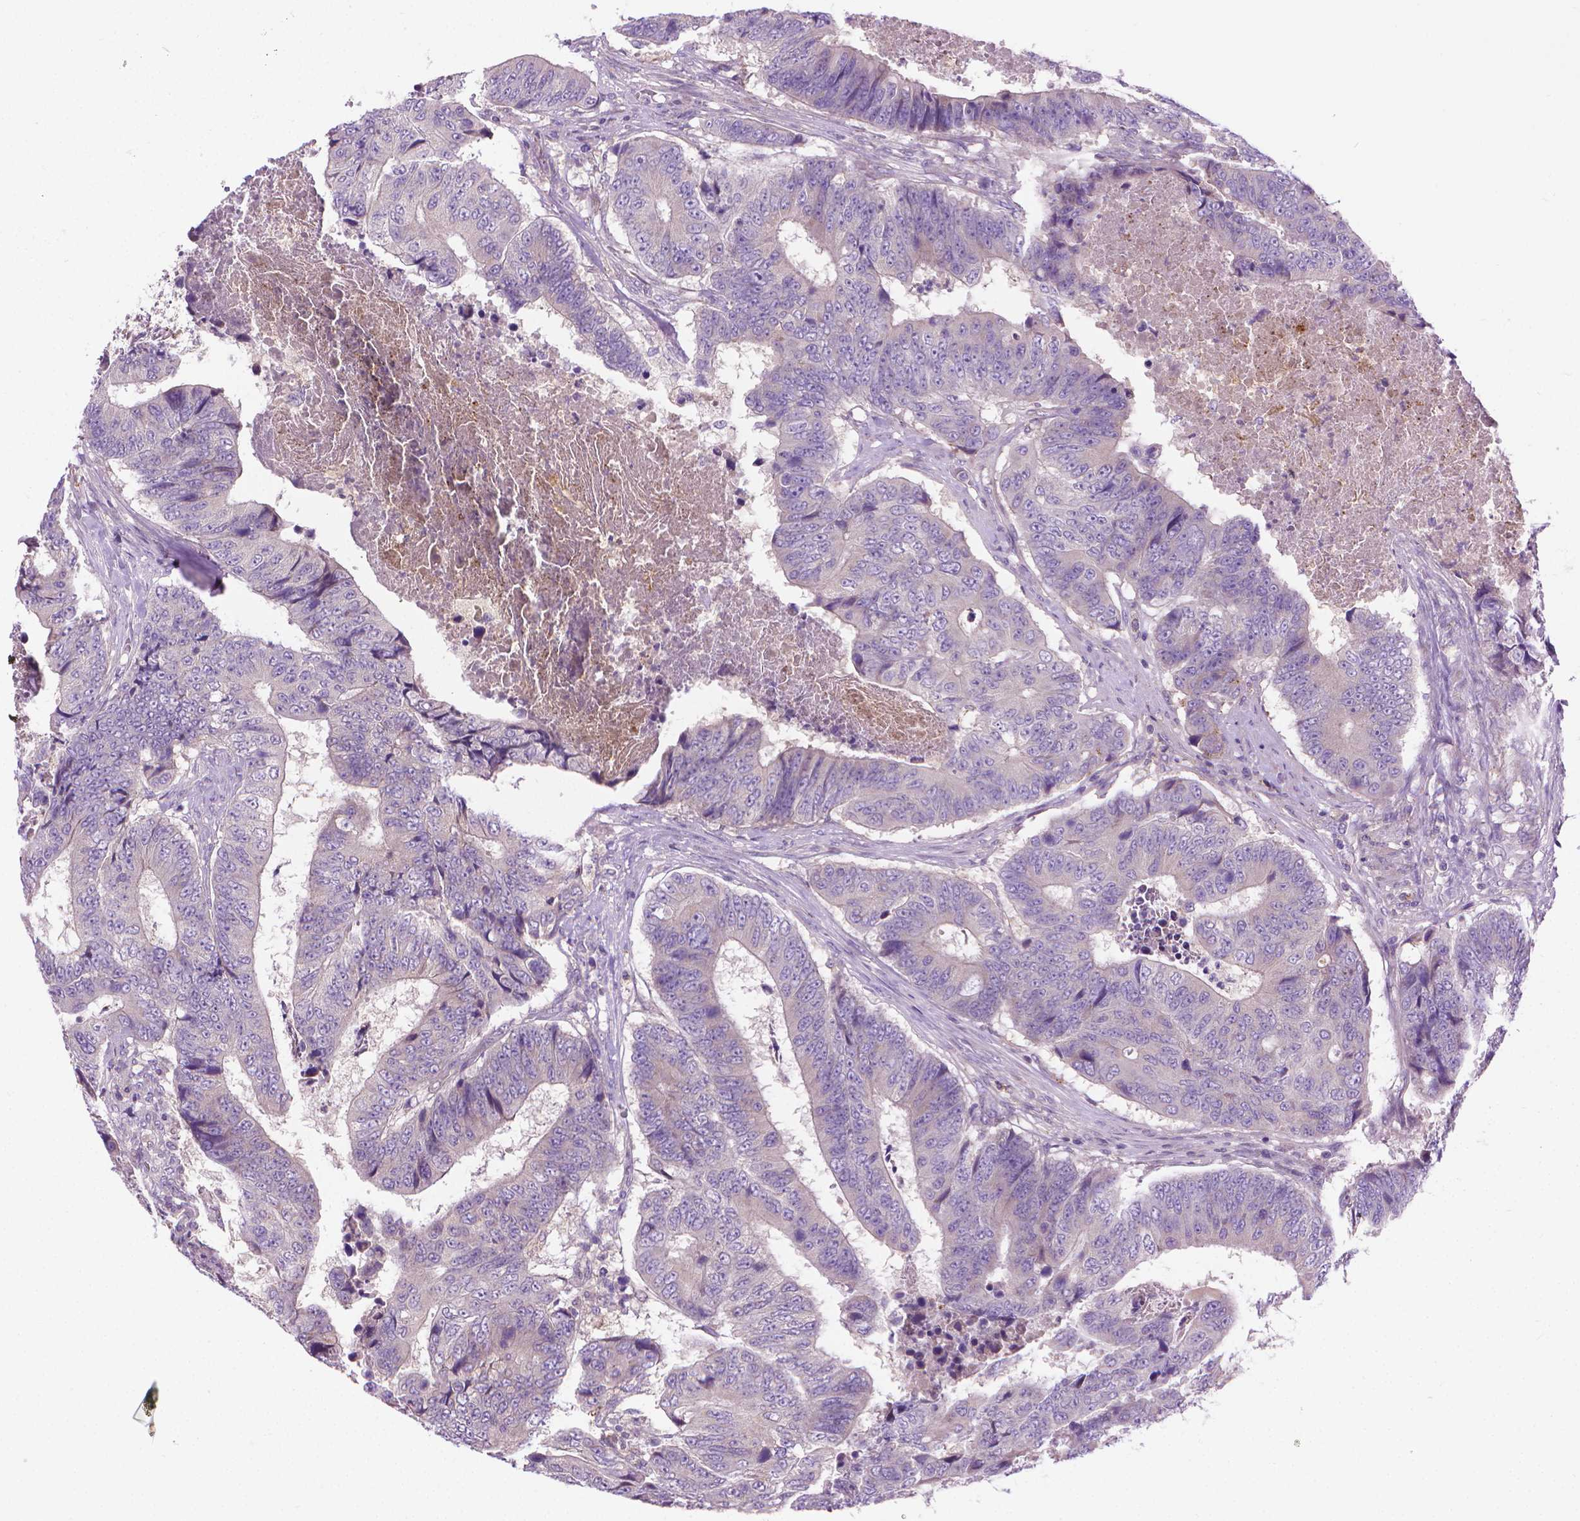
{"staining": {"intensity": "negative", "quantity": "none", "location": "none"}, "tissue": "colorectal cancer", "cell_type": "Tumor cells", "image_type": "cancer", "snomed": [{"axis": "morphology", "description": "Adenocarcinoma, NOS"}, {"axis": "topography", "description": "Colon"}], "caption": "This is an immunohistochemistry photomicrograph of human colorectal cancer. There is no staining in tumor cells.", "gene": "SLC51B", "patient": {"sex": "female", "age": 48}}